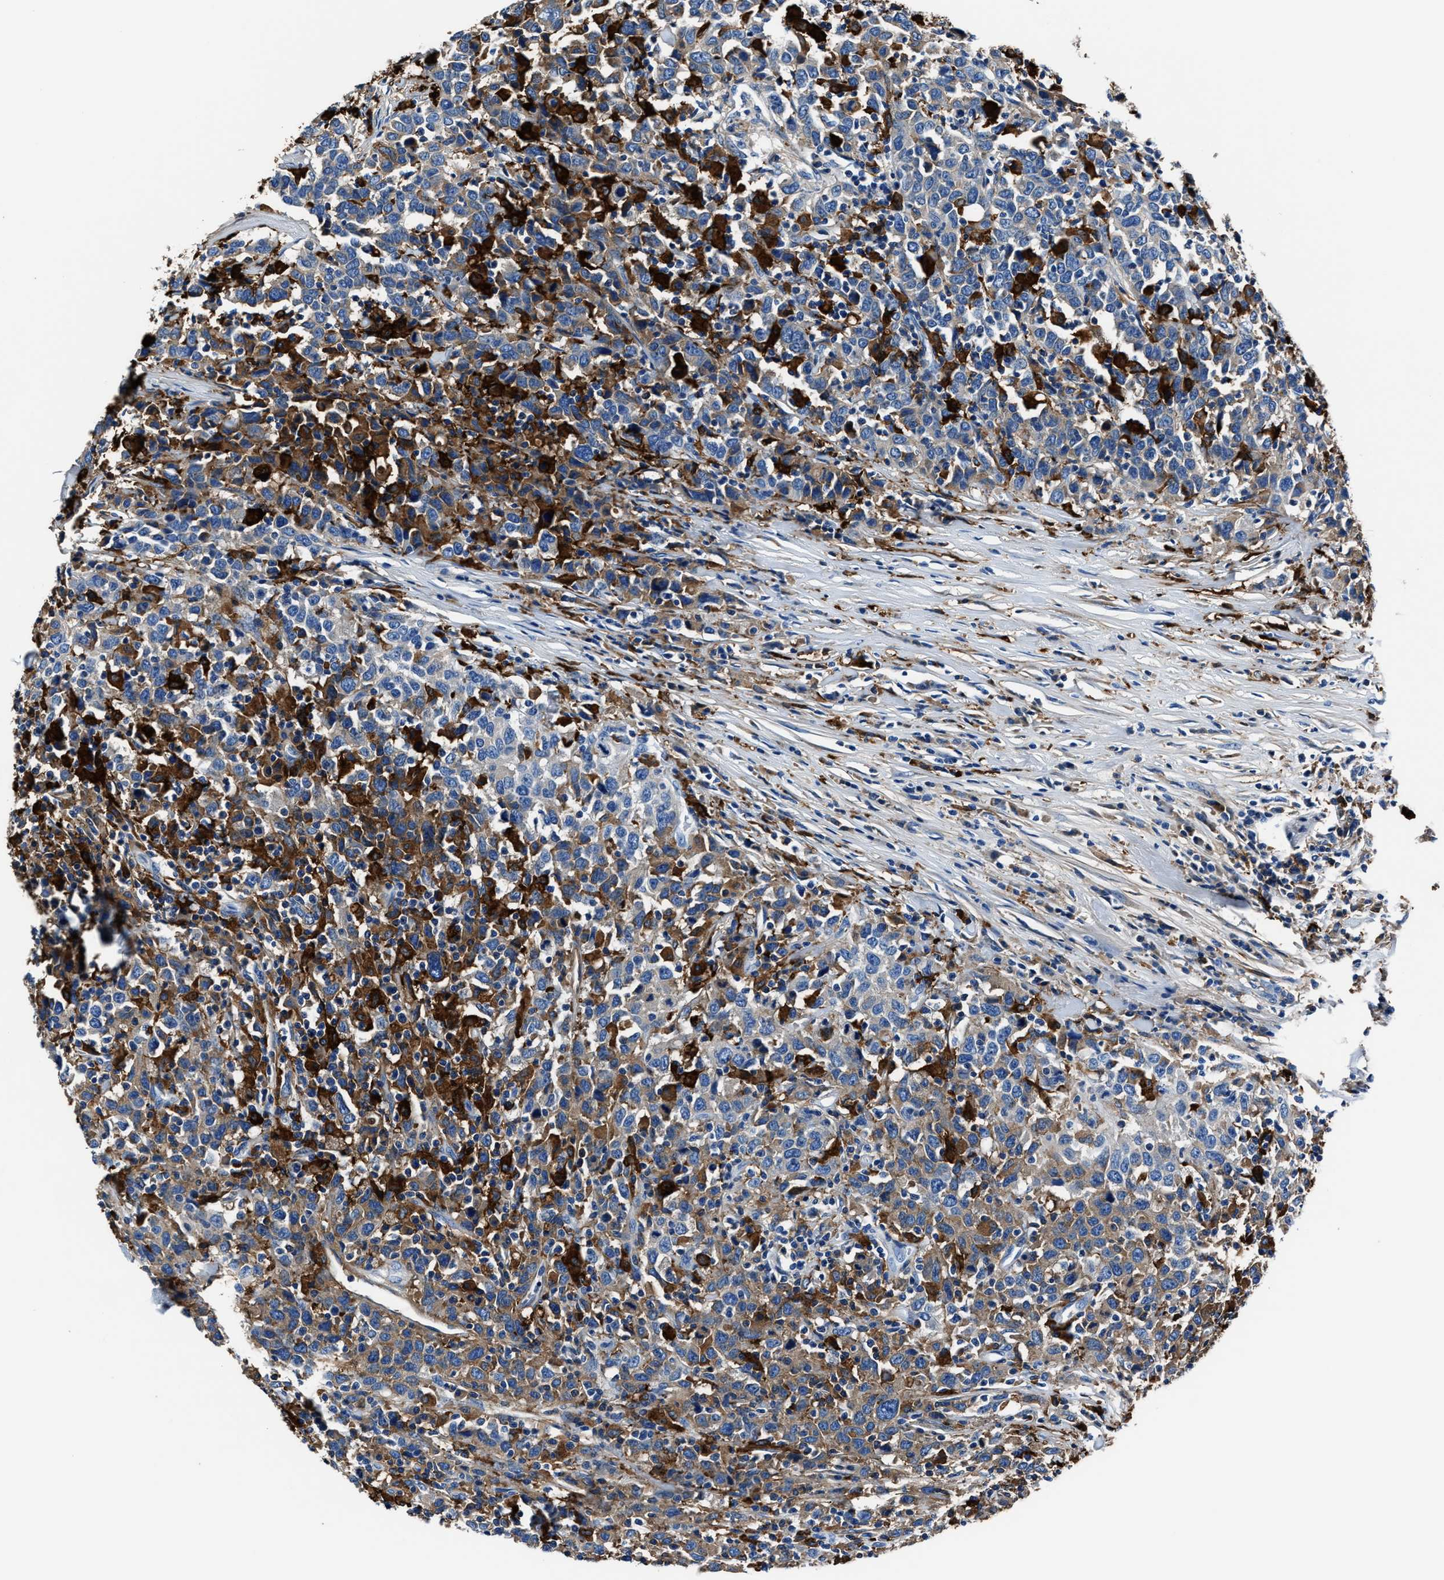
{"staining": {"intensity": "weak", "quantity": "25%-75%", "location": "cytoplasmic/membranous"}, "tissue": "urothelial cancer", "cell_type": "Tumor cells", "image_type": "cancer", "snomed": [{"axis": "morphology", "description": "Urothelial carcinoma, High grade"}, {"axis": "topography", "description": "Urinary bladder"}], "caption": "A micrograph of human urothelial cancer stained for a protein demonstrates weak cytoplasmic/membranous brown staining in tumor cells.", "gene": "FTL", "patient": {"sex": "male", "age": 61}}